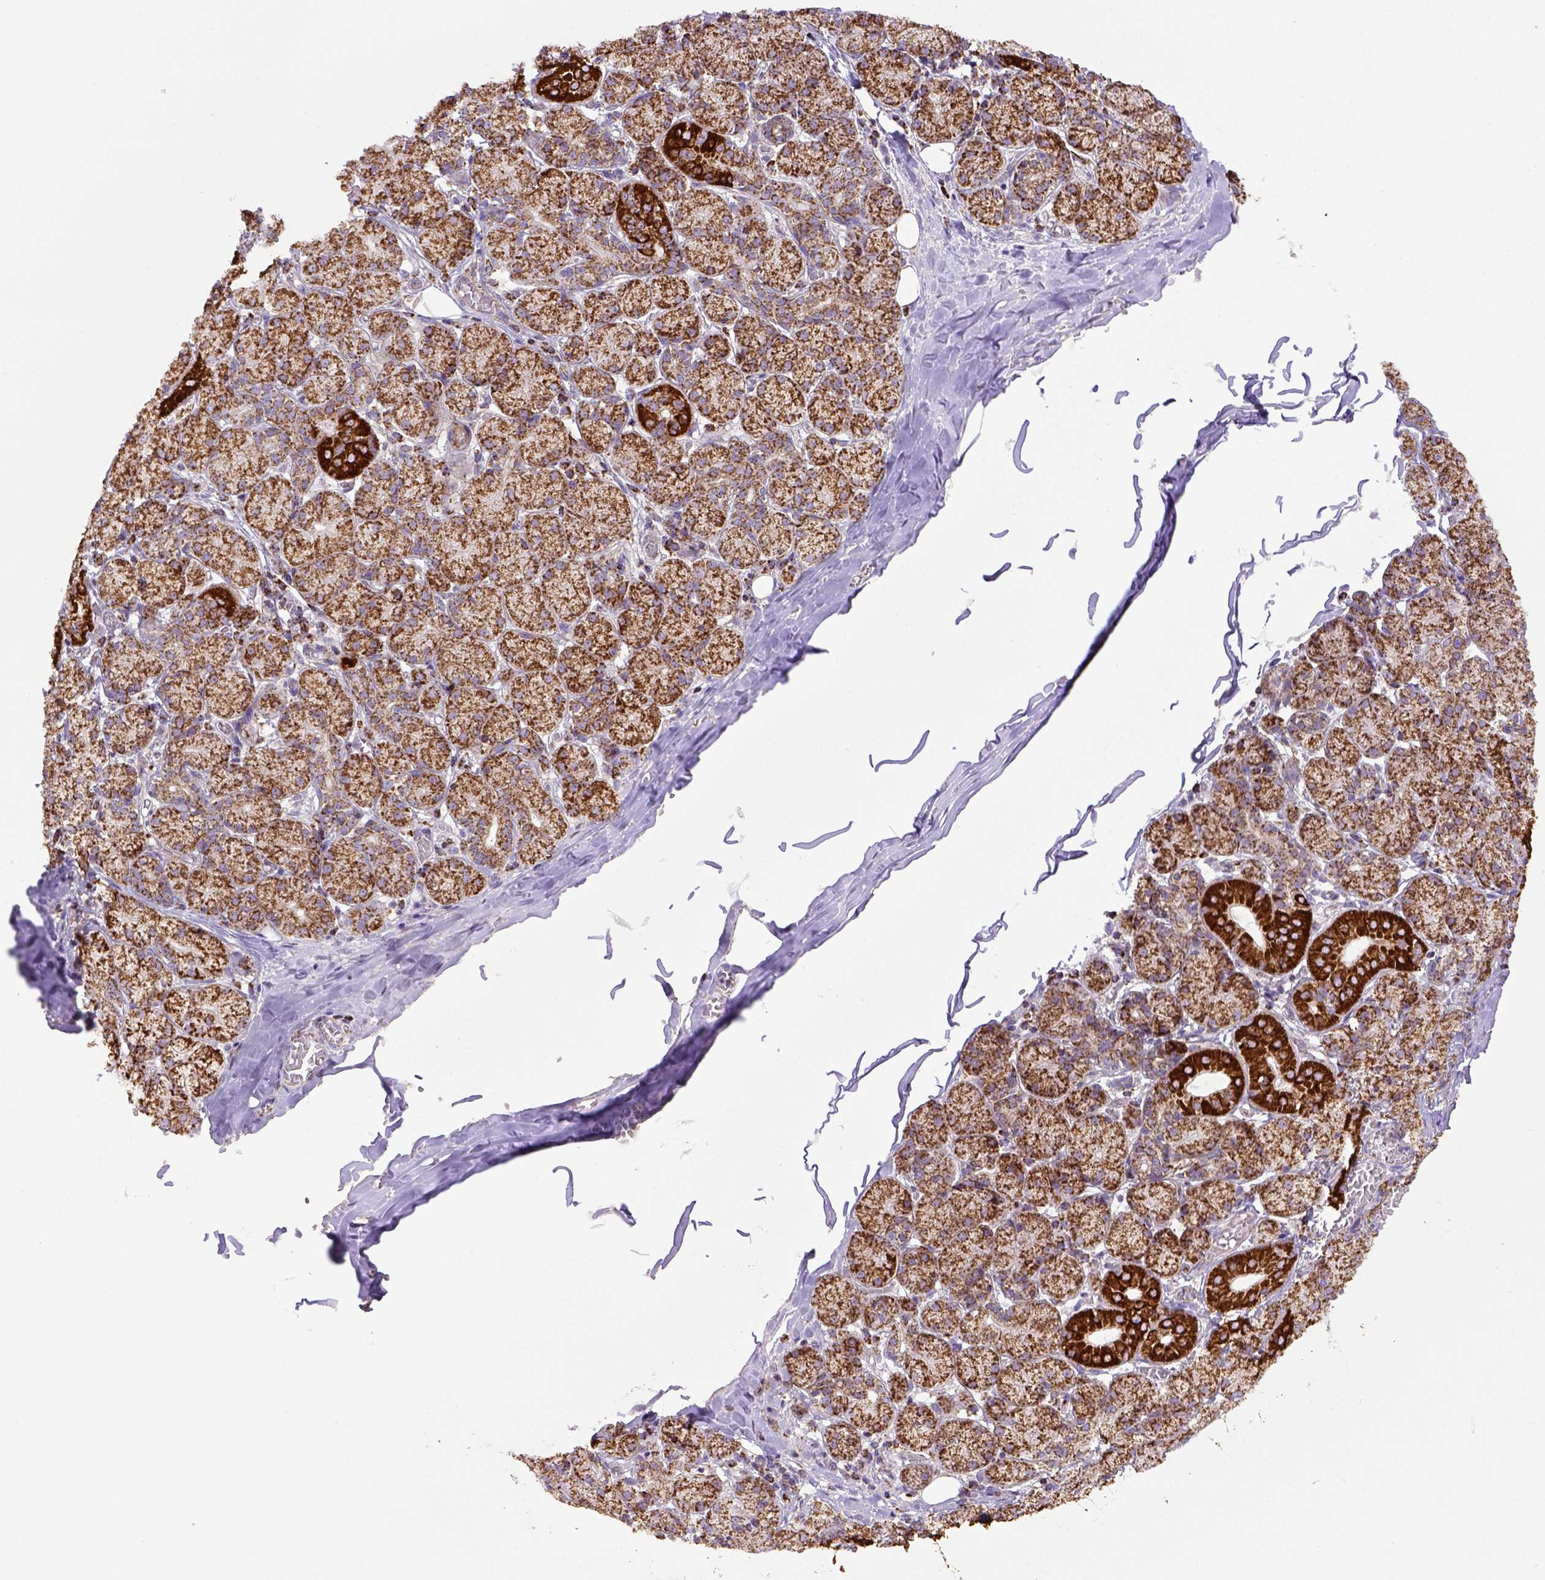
{"staining": {"intensity": "strong", "quantity": ">75%", "location": "cytoplasmic/membranous"}, "tissue": "salivary gland", "cell_type": "Glandular cells", "image_type": "normal", "snomed": [{"axis": "morphology", "description": "Normal tissue, NOS"}, {"axis": "topography", "description": "Salivary gland"}, {"axis": "topography", "description": "Peripheral nerve tissue"}], "caption": "Protein expression analysis of normal salivary gland demonstrates strong cytoplasmic/membranous expression in approximately >75% of glandular cells.", "gene": "MT", "patient": {"sex": "female", "age": 24}}